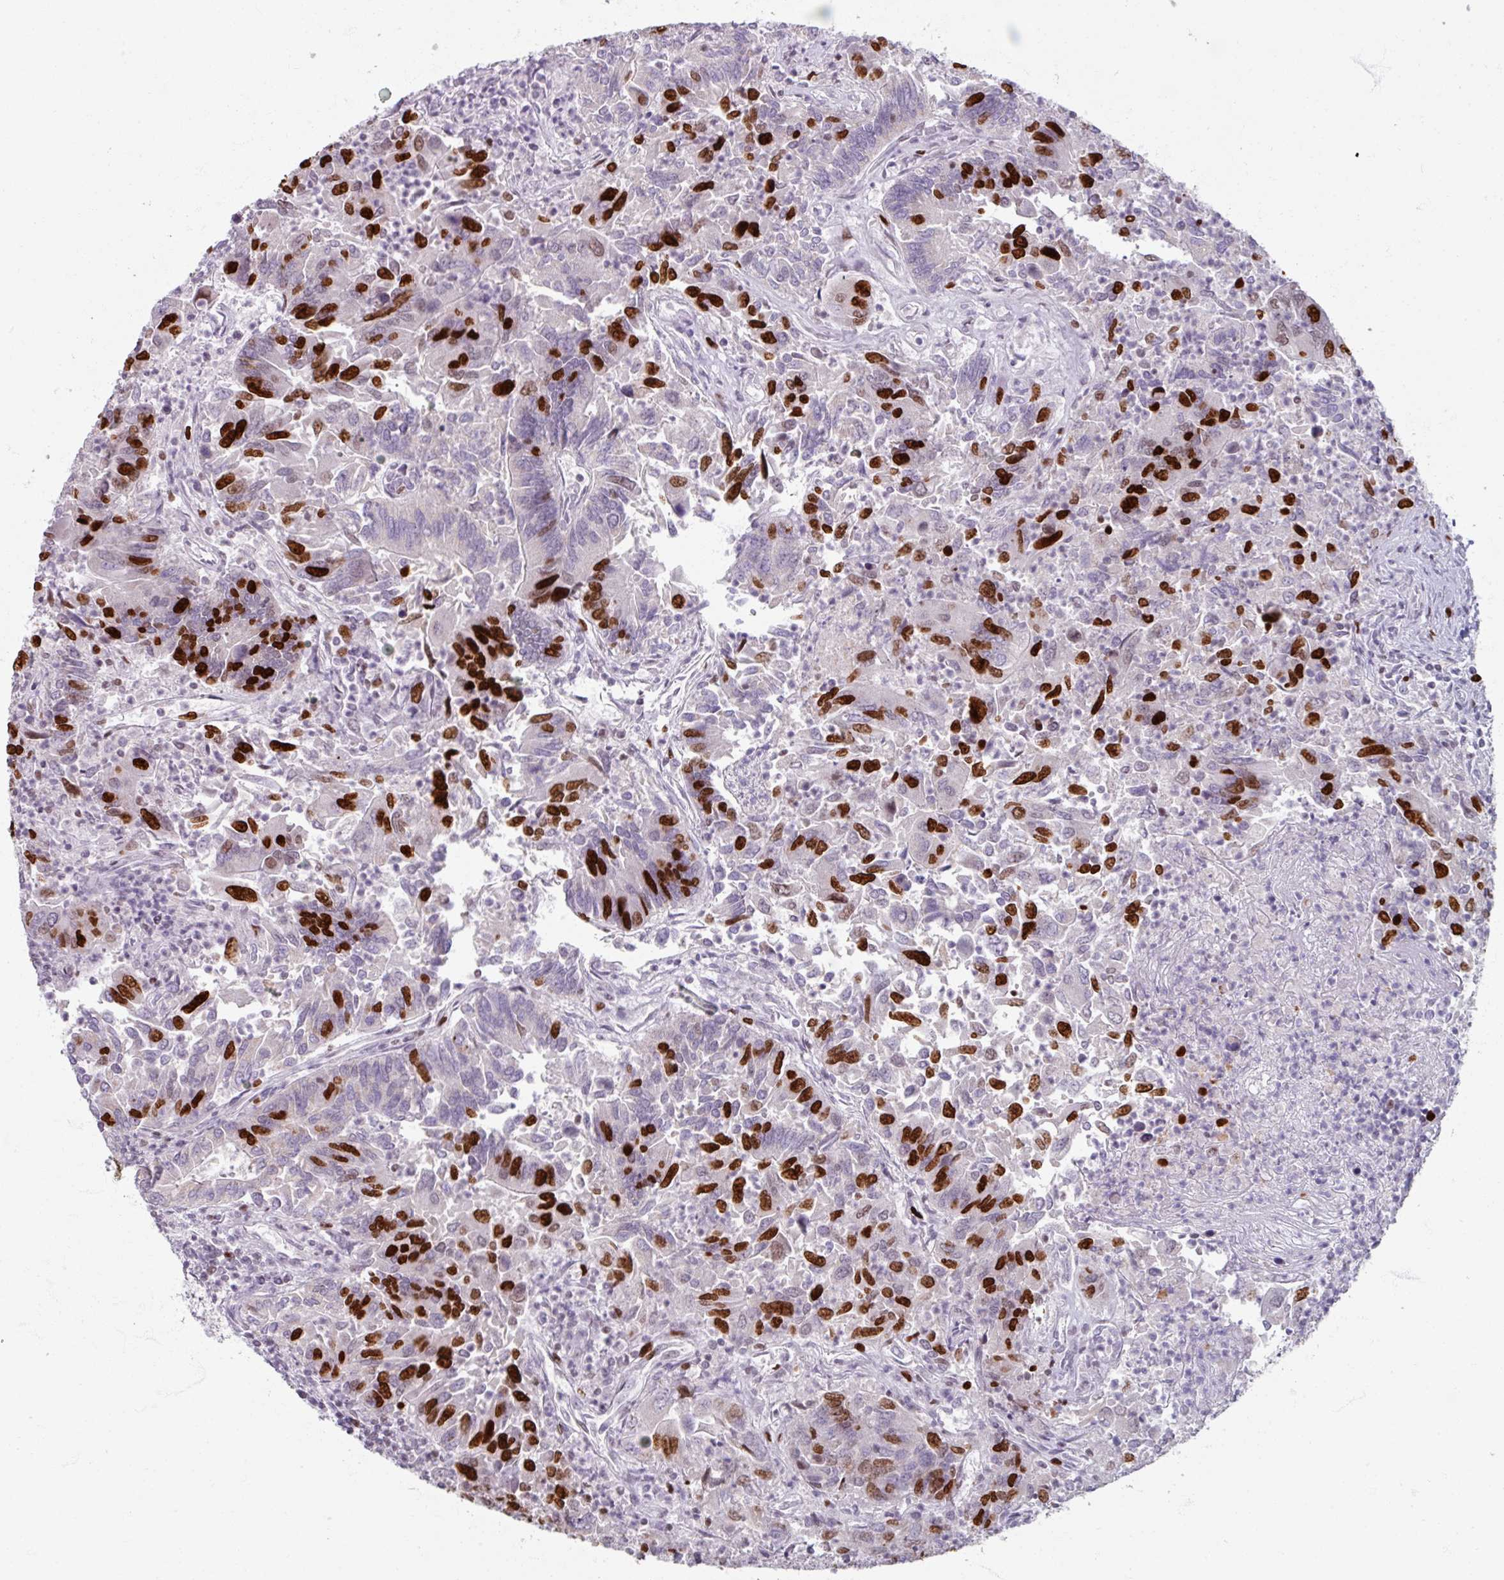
{"staining": {"intensity": "strong", "quantity": "25%-75%", "location": "nuclear"}, "tissue": "colorectal cancer", "cell_type": "Tumor cells", "image_type": "cancer", "snomed": [{"axis": "morphology", "description": "Adenocarcinoma, NOS"}, {"axis": "topography", "description": "Colon"}], "caption": "Immunohistochemistry (IHC) photomicrograph of human adenocarcinoma (colorectal) stained for a protein (brown), which exhibits high levels of strong nuclear positivity in approximately 25%-75% of tumor cells.", "gene": "ATAD2", "patient": {"sex": "female", "age": 67}}